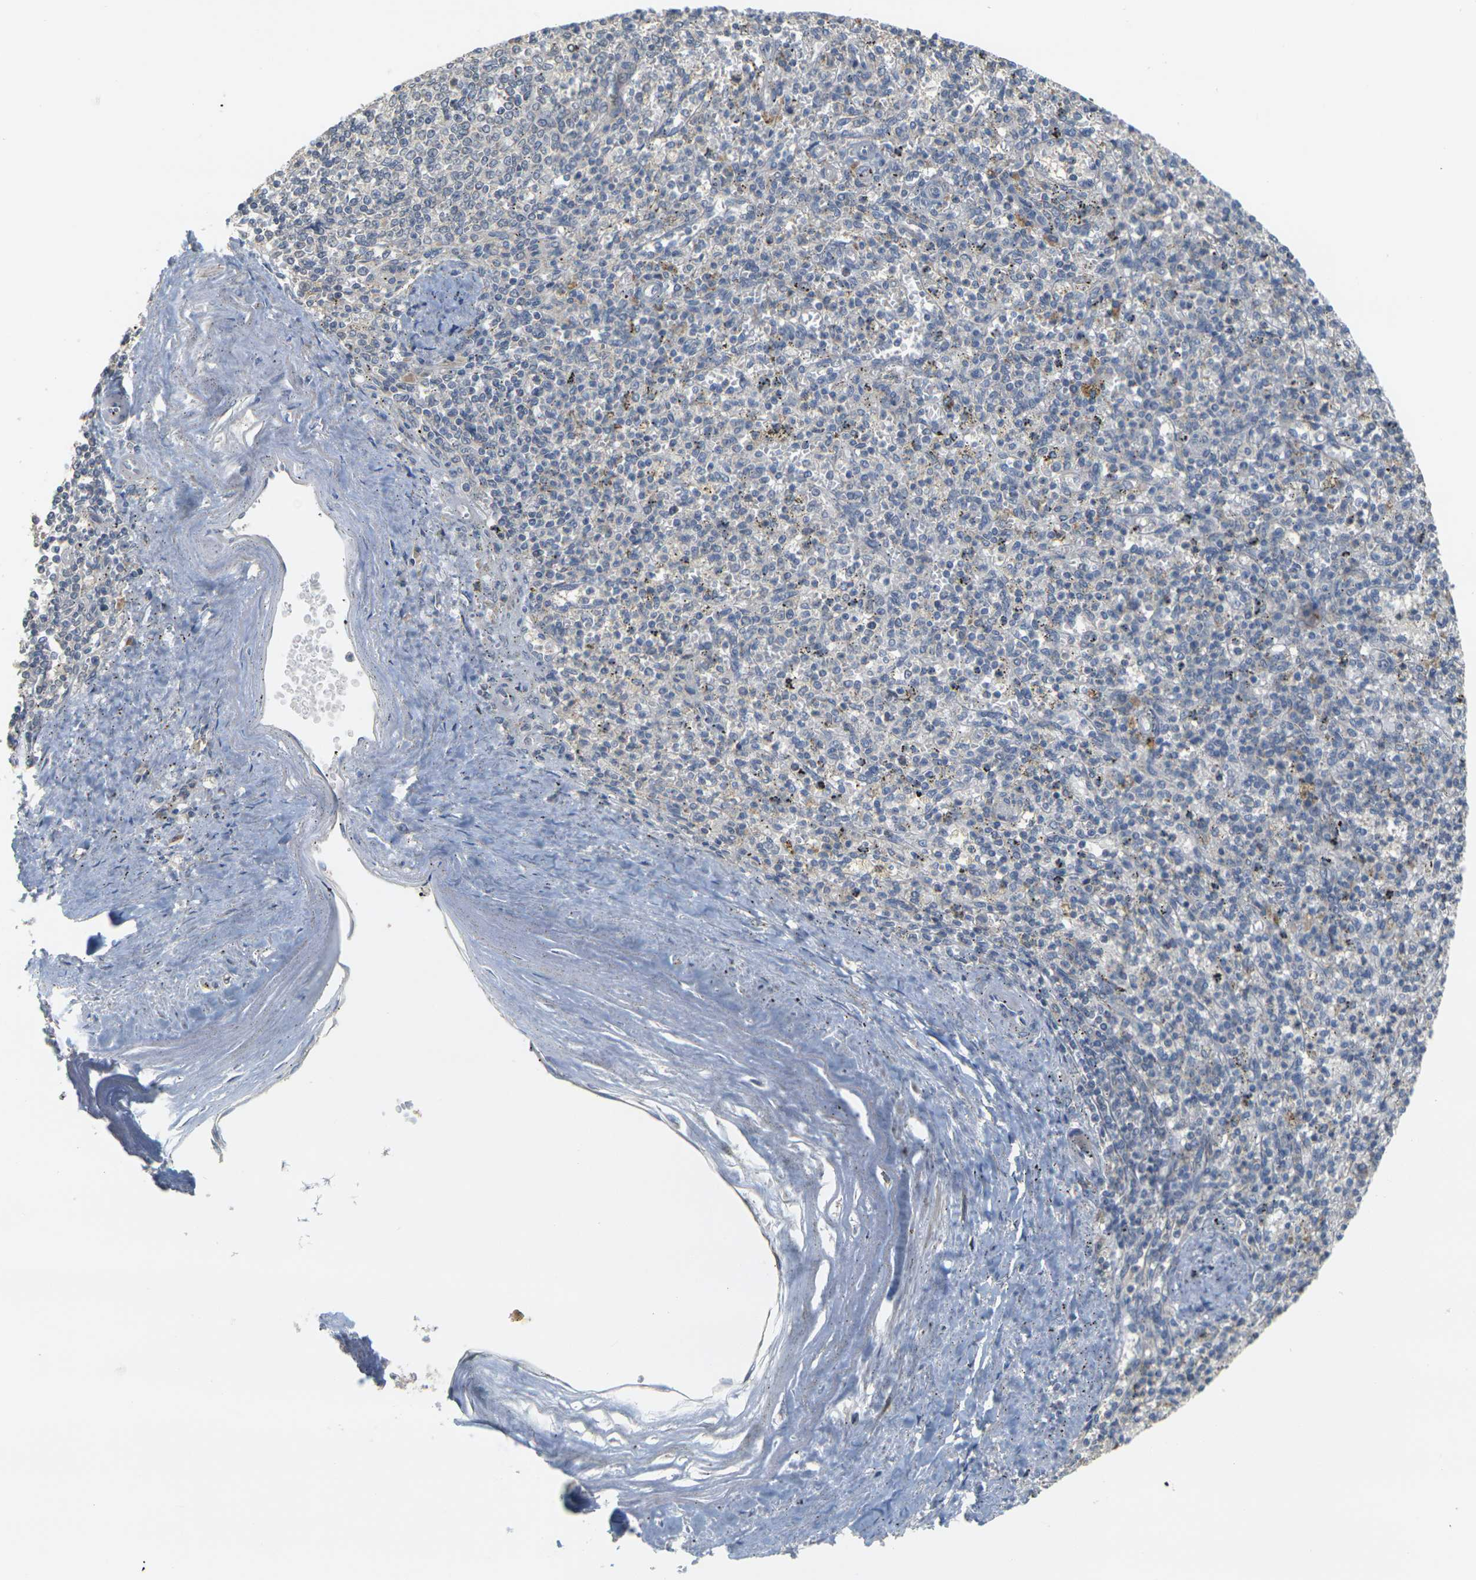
{"staining": {"intensity": "negative", "quantity": "none", "location": "none"}, "tissue": "spleen", "cell_type": "Cells in red pulp", "image_type": "normal", "snomed": [{"axis": "morphology", "description": "Normal tissue, NOS"}, {"axis": "topography", "description": "Spleen"}], "caption": "A high-resolution photomicrograph shows immunohistochemistry staining of unremarkable spleen, which demonstrates no significant positivity in cells in red pulp.", "gene": "GDAP1", "patient": {"sex": "male", "age": 72}}